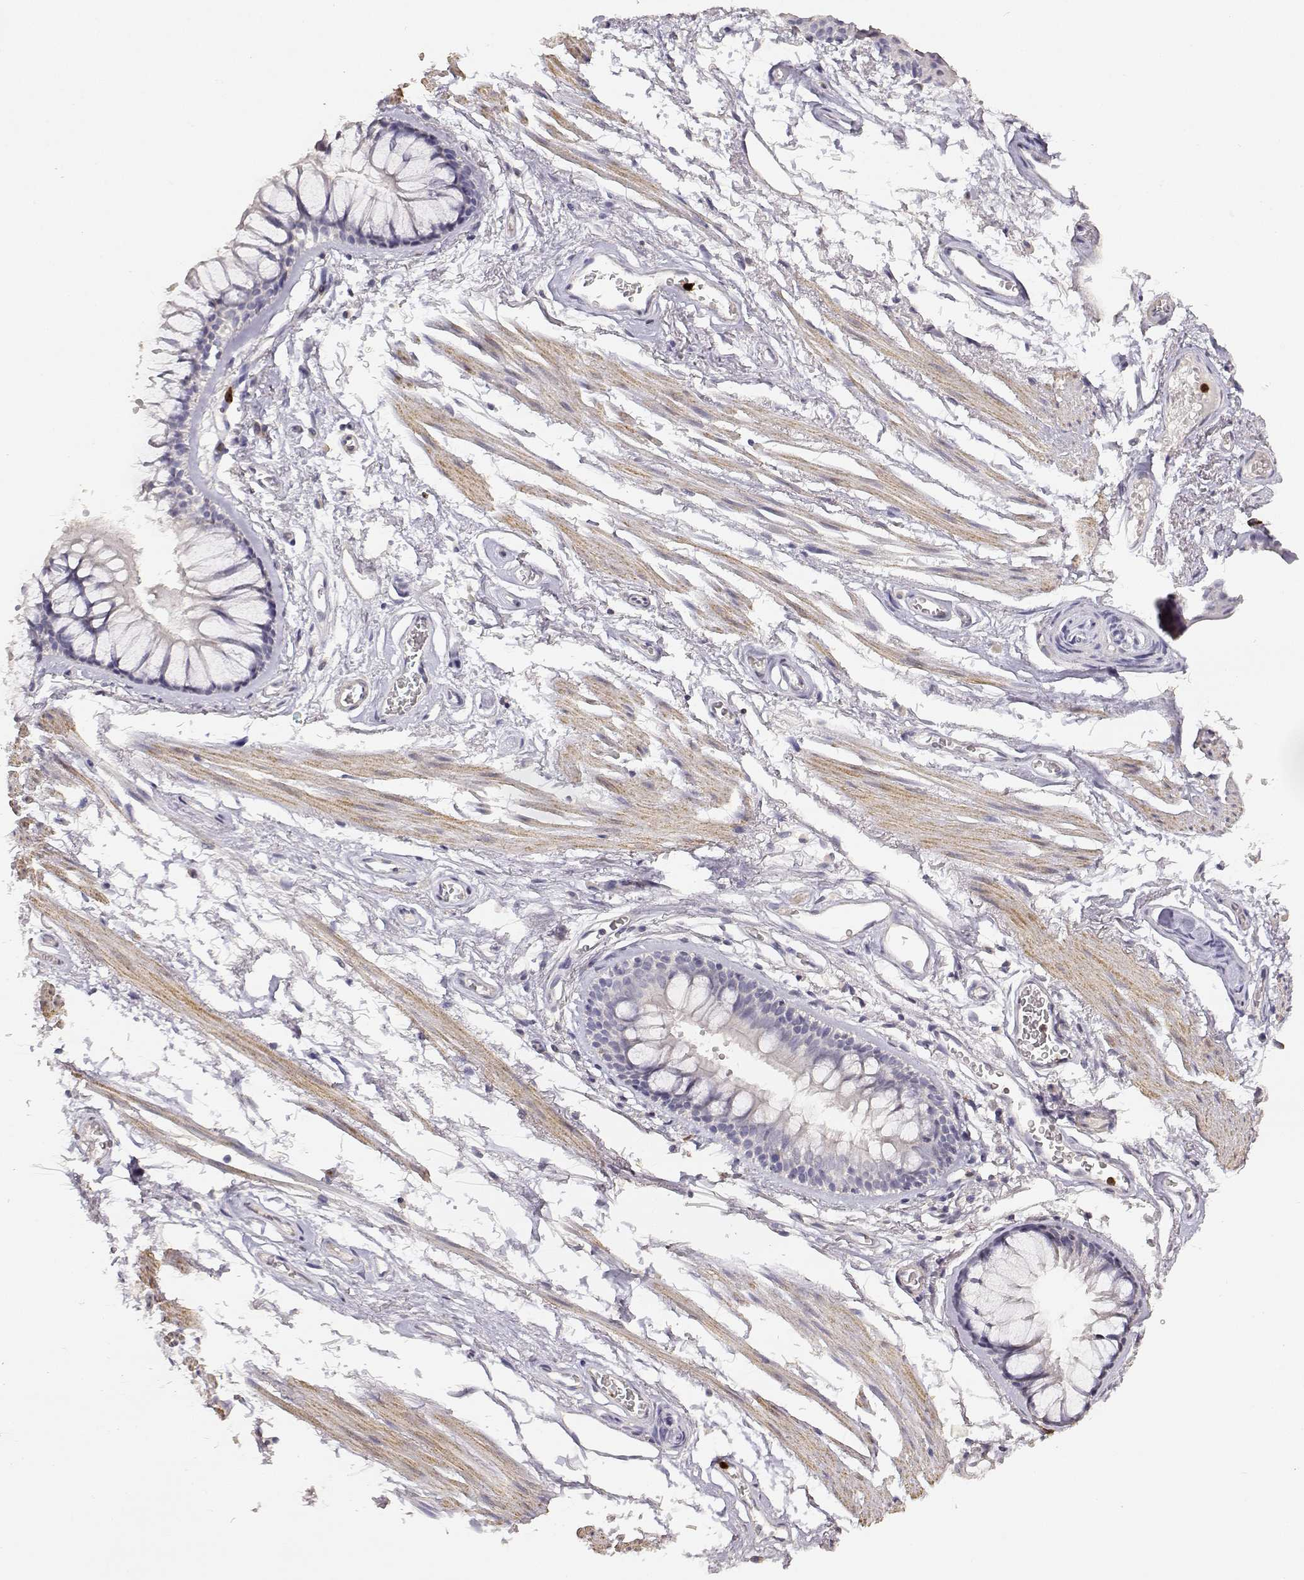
{"staining": {"intensity": "negative", "quantity": "none", "location": "none"}, "tissue": "soft tissue", "cell_type": "Fibroblasts", "image_type": "normal", "snomed": [{"axis": "morphology", "description": "Normal tissue, NOS"}, {"axis": "topography", "description": "Cartilage tissue"}, {"axis": "topography", "description": "Bronchus"}], "caption": "IHC of unremarkable human soft tissue displays no staining in fibroblasts. (Brightfield microscopy of DAB (3,3'-diaminobenzidine) immunohistochemistry (IHC) at high magnification).", "gene": "TNFRSF10C", "patient": {"sex": "female", "age": 79}}